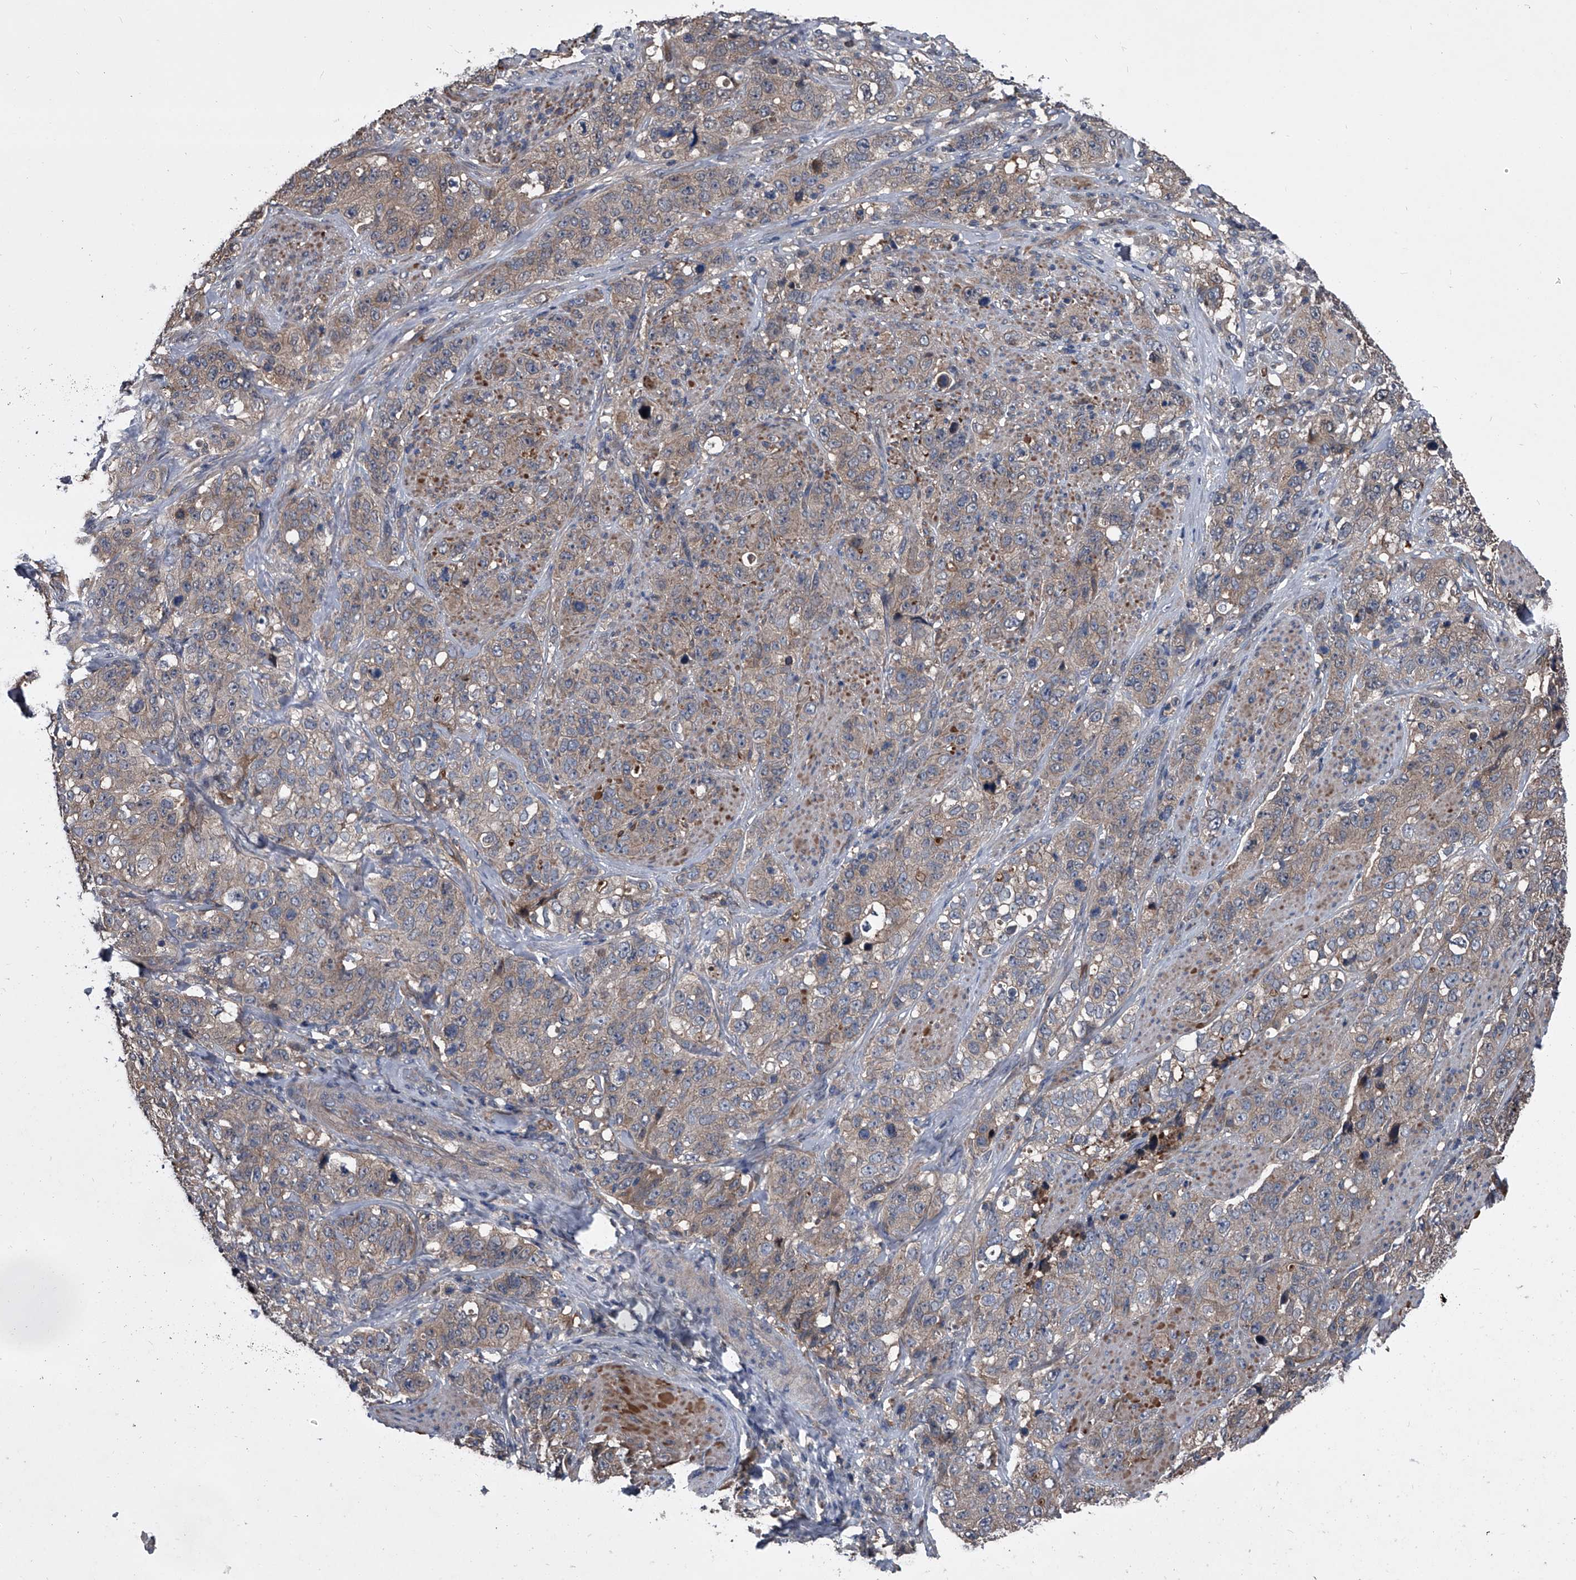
{"staining": {"intensity": "weak", "quantity": ">75%", "location": "cytoplasmic/membranous"}, "tissue": "stomach cancer", "cell_type": "Tumor cells", "image_type": "cancer", "snomed": [{"axis": "morphology", "description": "Adenocarcinoma, NOS"}, {"axis": "topography", "description": "Stomach"}], "caption": "Protein staining of adenocarcinoma (stomach) tissue shows weak cytoplasmic/membranous positivity in about >75% of tumor cells. The staining is performed using DAB (3,3'-diaminobenzidine) brown chromogen to label protein expression. The nuclei are counter-stained blue using hematoxylin.", "gene": "KIF13A", "patient": {"sex": "male", "age": 48}}